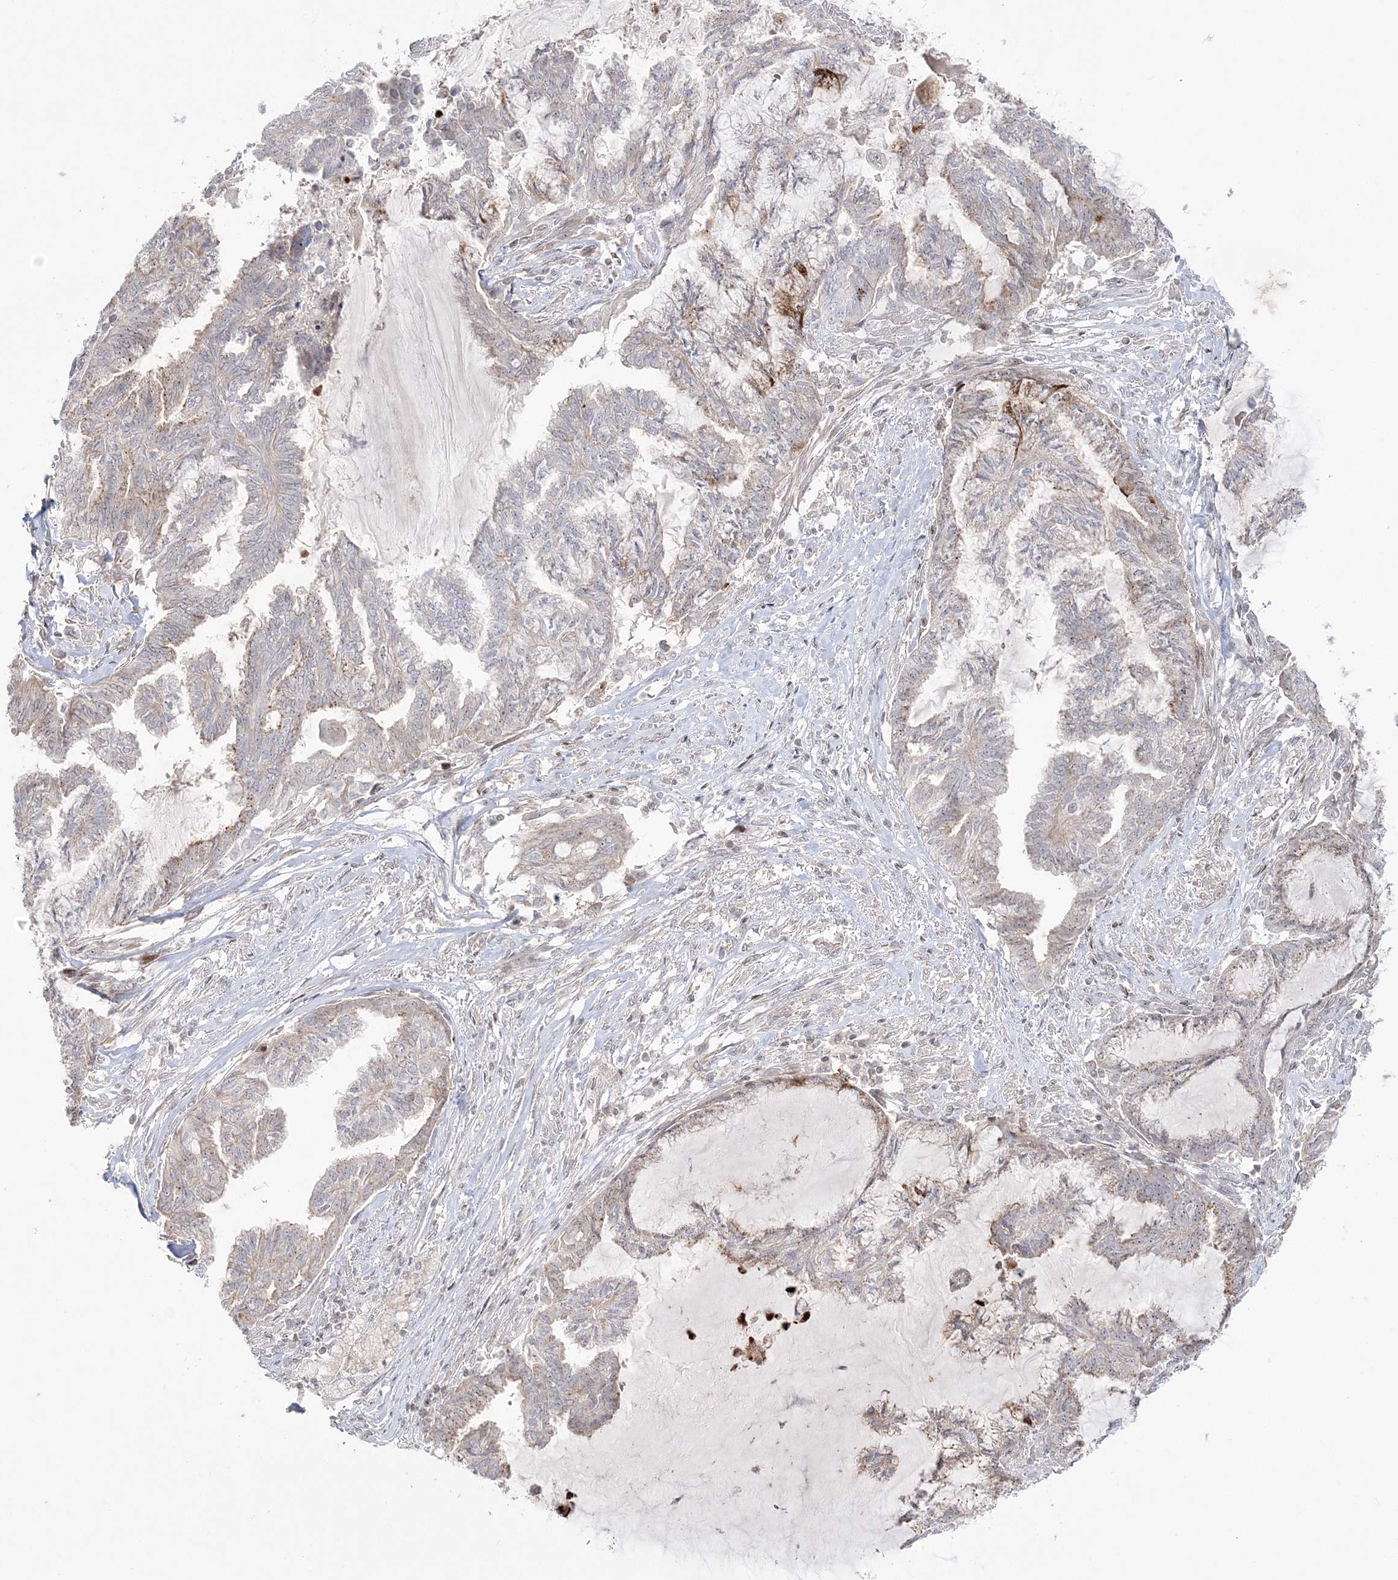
{"staining": {"intensity": "moderate", "quantity": "<25%", "location": "cytoplasmic/membranous"}, "tissue": "endometrial cancer", "cell_type": "Tumor cells", "image_type": "cancer", "snomed": [{"axis": "morphology", "description": "Adenocarcinoma, NOS"}, {"axis": "topography", "description": "Endometrium"}], "caption": "Endometrial cancer stained with IHC reveals moderate cytoplasmic/membranous positivity in approximately <25% of tumor cells. The staining was performed using DAB, with brown indicating positive protein expression. Nuclei are stained blue with hematoxylin.", "gene": "SH3BP4", "patient": {"sex": "female", "age": 86}}